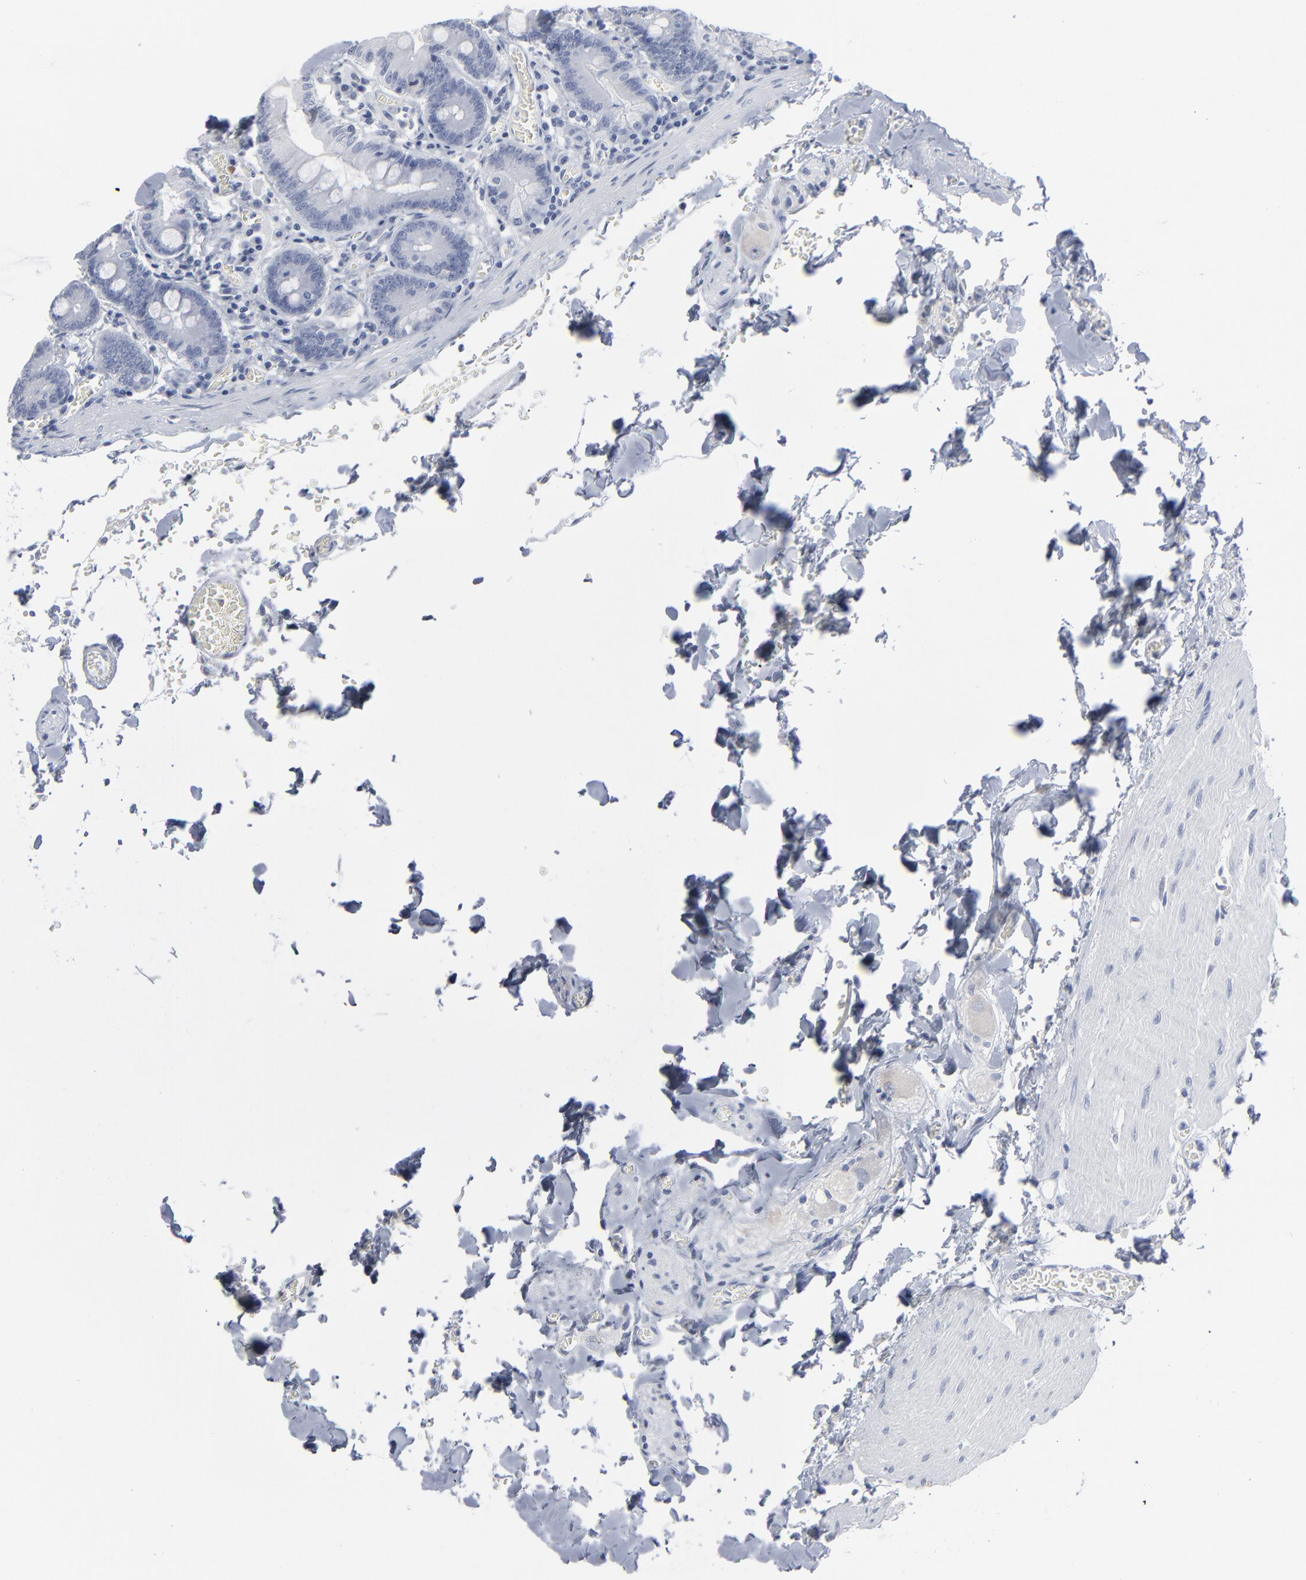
{"staining": {"intensity": "negative", "quantity": "none", "location": "none"}, "tissue": "small intestine", "cell_type": "Glandular cells", "image_type": "normal", "snomed": [{"axis": "morphology", "description": "Normal tissue, NOS"}, {"axis": "topography", "description": "Small intestine"}], "caption": "Human small intestine stained for a protein using IHC displays no positivity in glandular cells.", "gene": "PAGE1", "patient": {"sex": "male", "age": 71}}